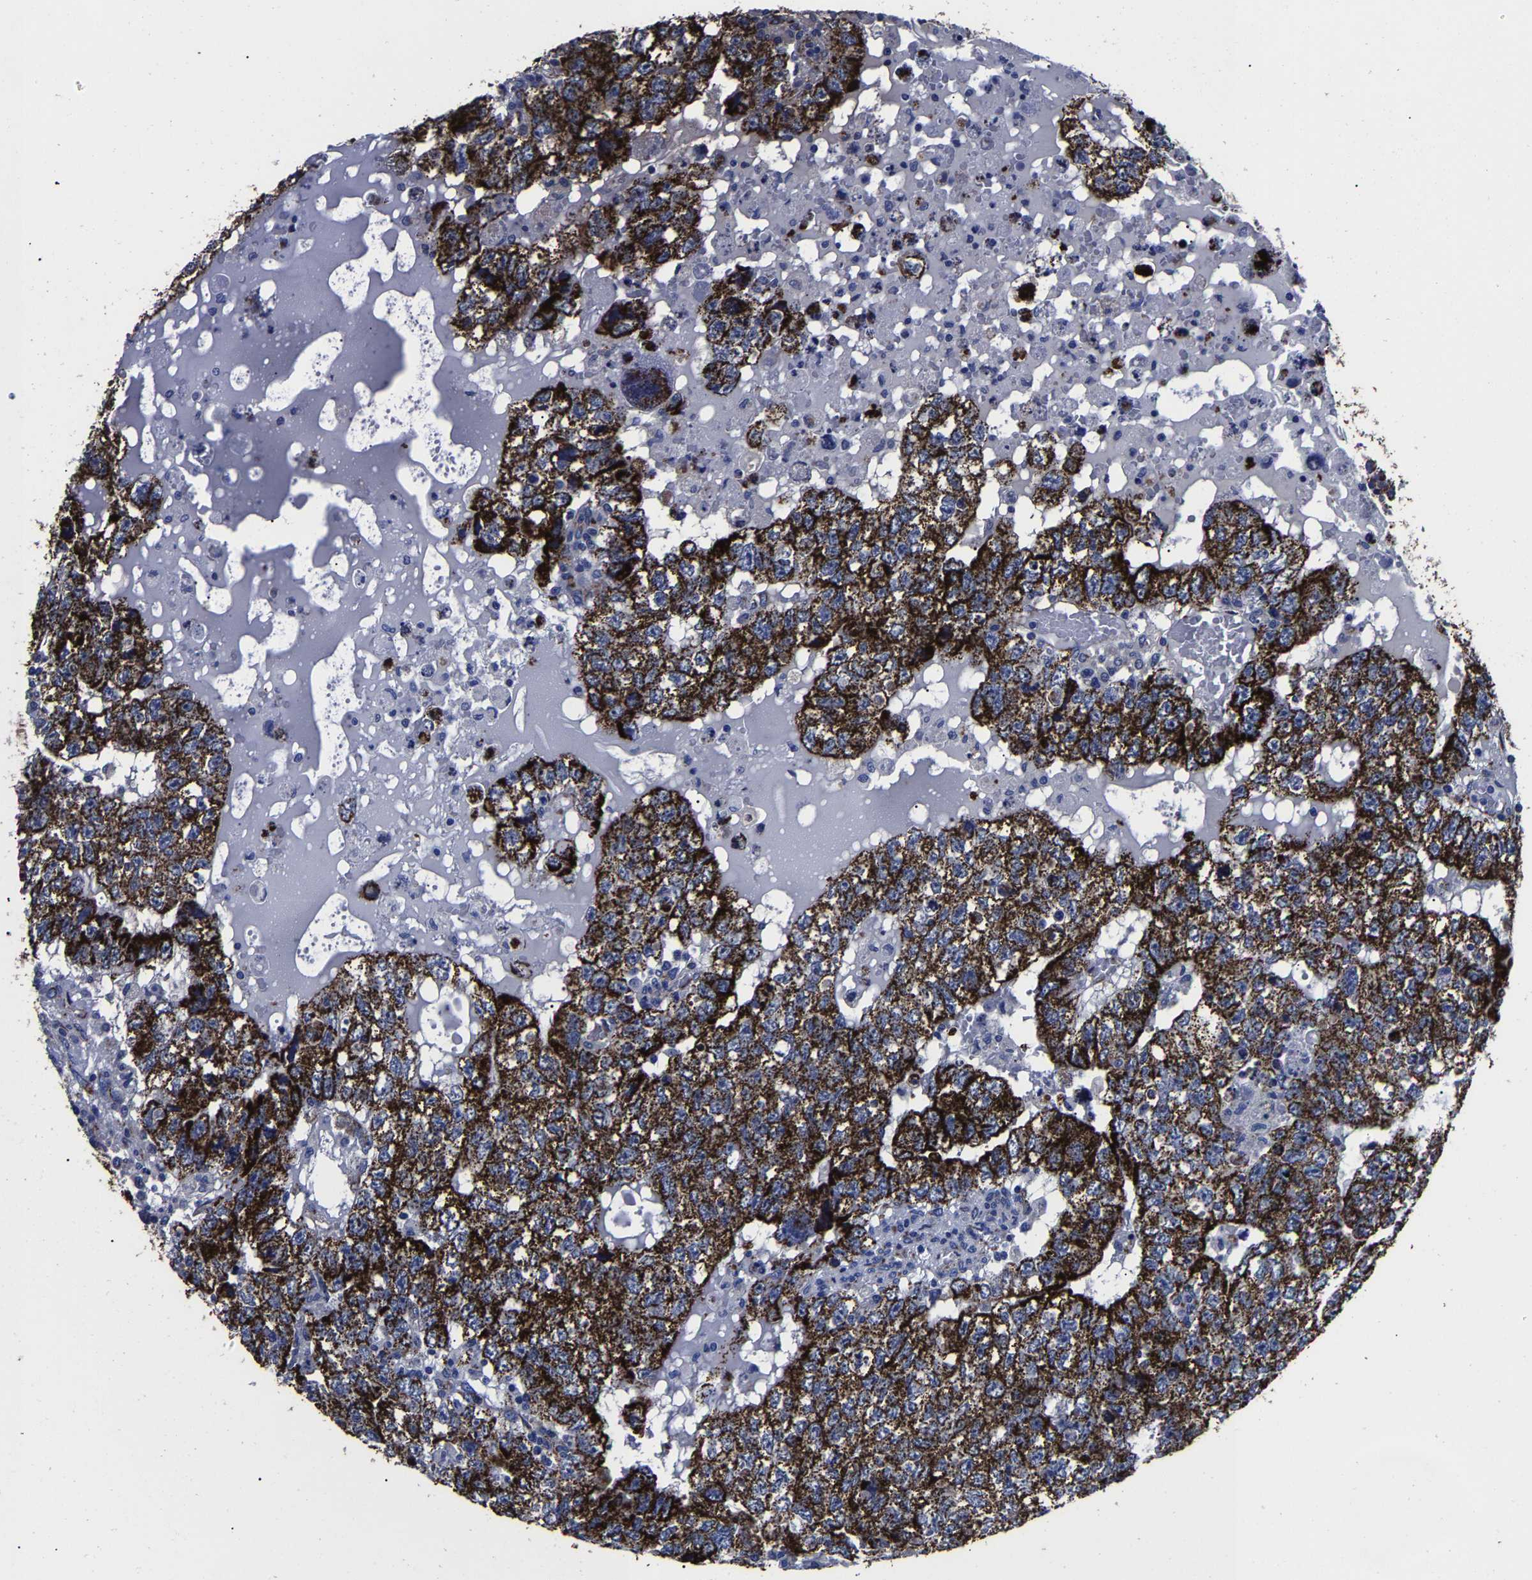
{"staining": {"intensity": "strong", "quantity": ">75%", "location": "cytoplasmic/membranous"}, "tissue": "testis cancer", "cell_type": "Tumor cells", "image_type": "cancer", "snomed": [{"axis": "morphology", "description": "Carcinoma, Embryonal, NOS"}, {"axis": "topography", "description": "Testis"}], "caption": "A high amount of strong cytoplasmic/membranous staining is seen in approximately >75% of tumor cells in testis cancer tissue.", "gene": "AASS", "patient": {"sex": "male", "age": 36}}